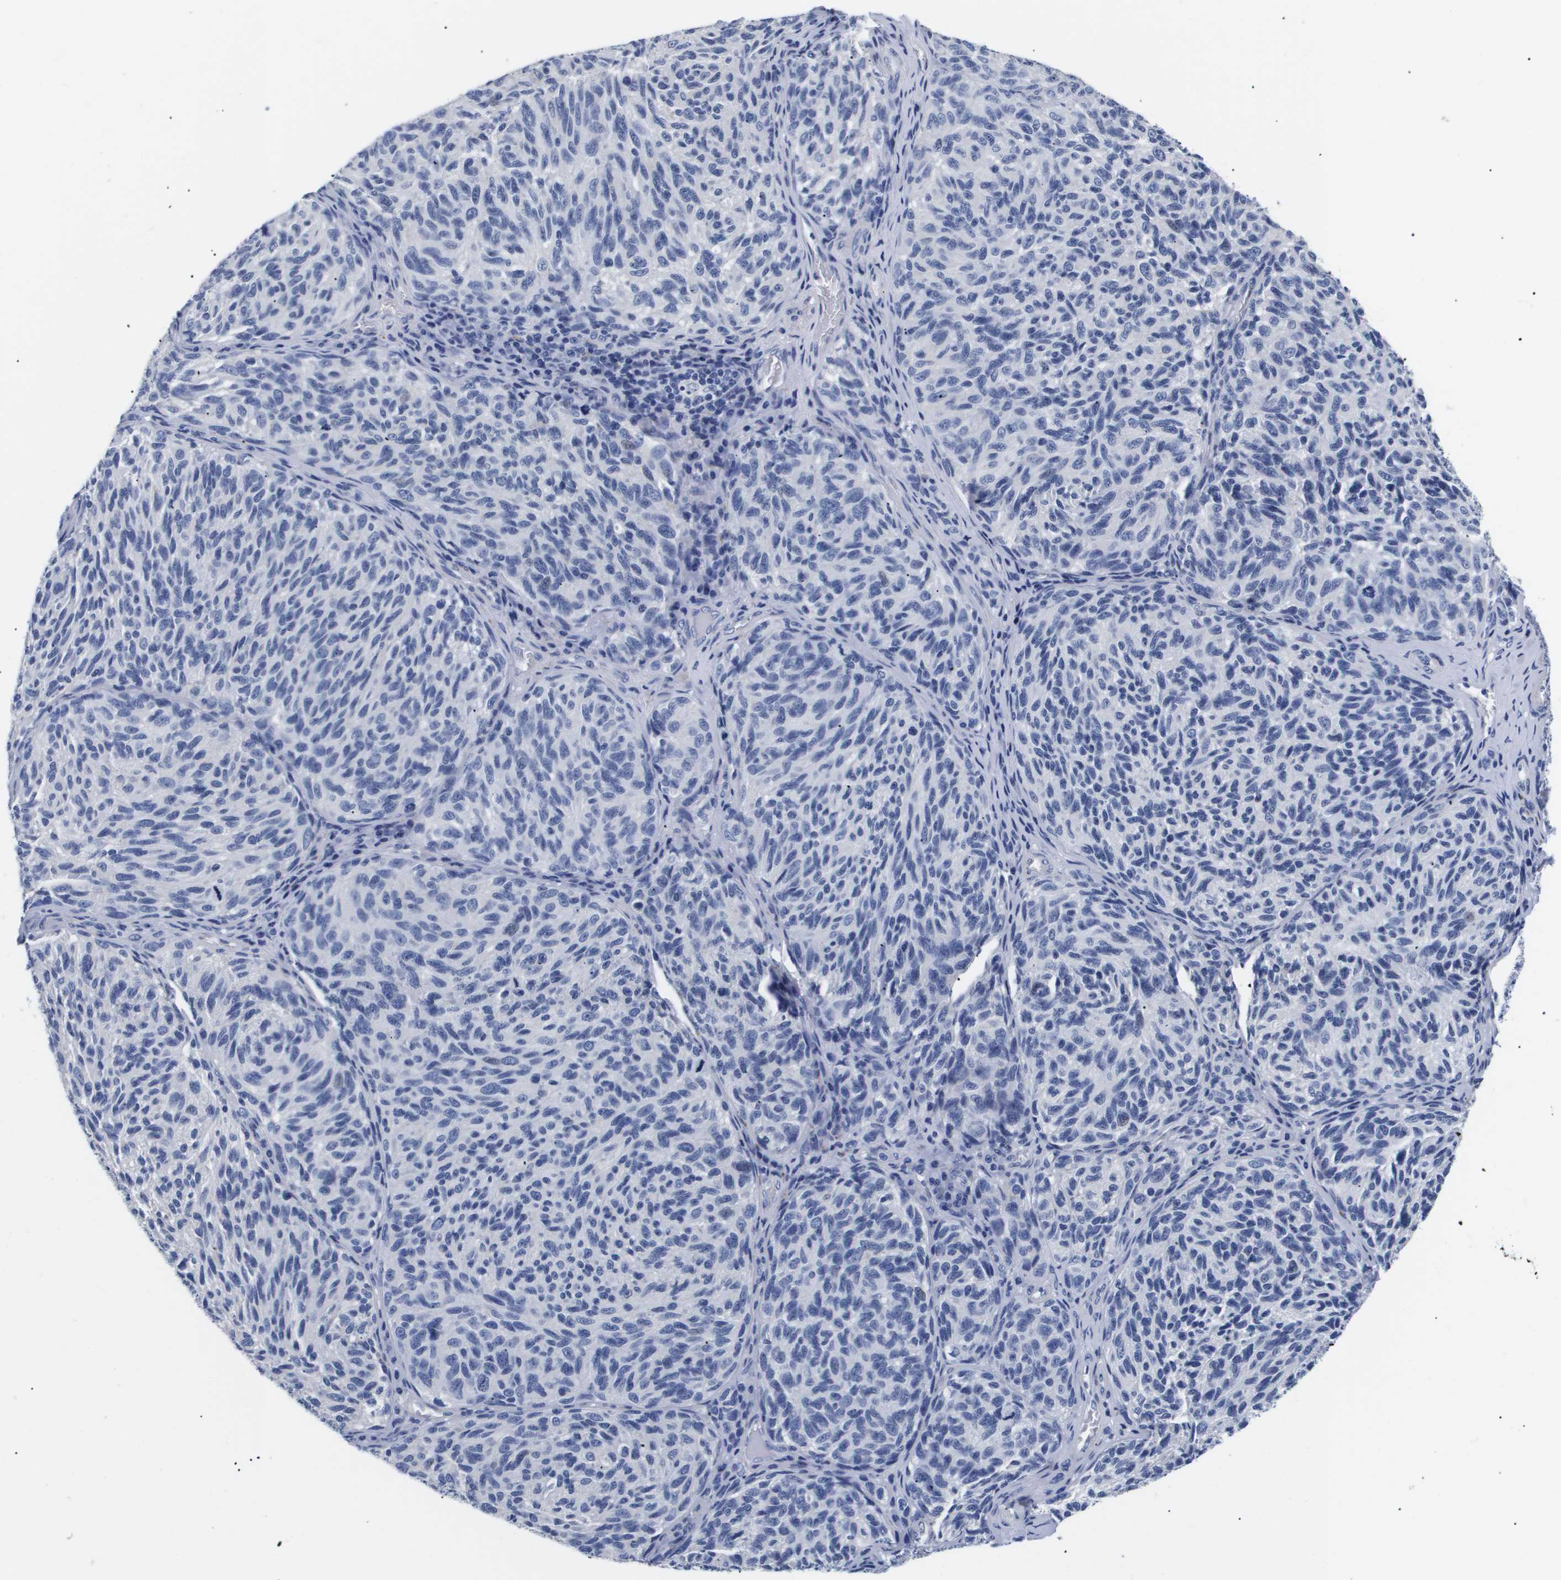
{"staining": {"intensity": "negative", "quantity": "none", "location": "none"}, "tissue": "melanoma", "cell_type": "Tumor cells", "image_type": "cancer", "snomed": [{"axis": "morphology", "description": "Malignant melanoma, NOS"}, {"axis": "topography", "description": "Skin"}], "caption": "Human malignant melanoma stained for a protein using IHC shows no staining in tumor cells.", "gene": "ATP6V0A4", "patient": {"sex": "female", "age": 73}}